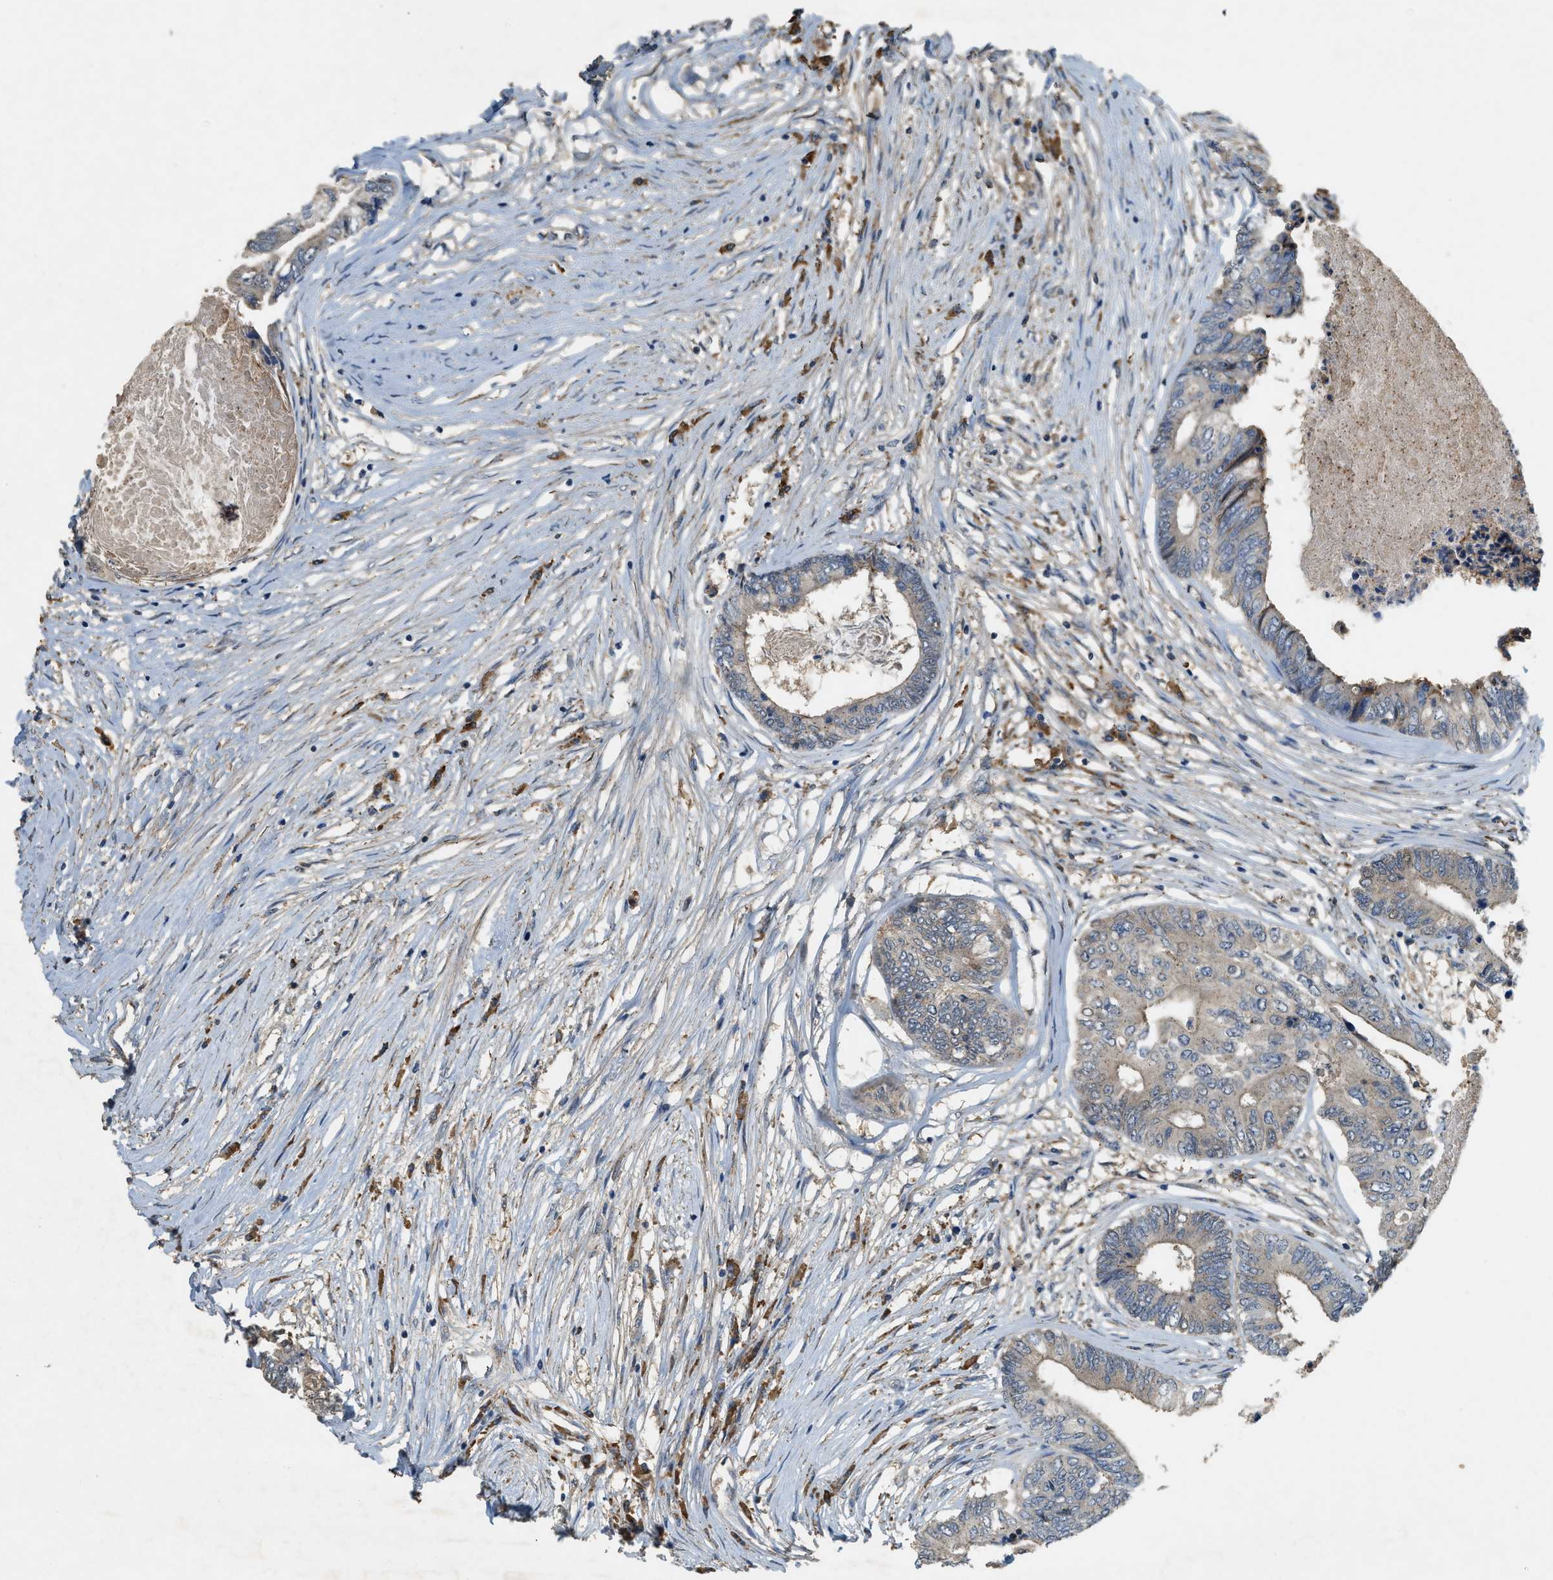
{"staining": {"intensity": "weak", "quantity": "25%-75%", "location": "cytoplasmic/membranous"}, "tissue": "colorectal cancer", "cell_type": "Tumor cells", "image_type": "cancer", "snomed": [{"axis": "morphology", "description": "Adenocarcinoma, NOS"}, {"axis": "topography", "description": "Rectum"}], "caption": "Immunohistochemical staining of human colorectal adenocarcinoma exhibits low levels of weak cytoplasmic/membranous staining in approximately 25%-75% of tumor cells.", "gene": "CFLAR", "patient": {"sex": "male", "age": 63}}